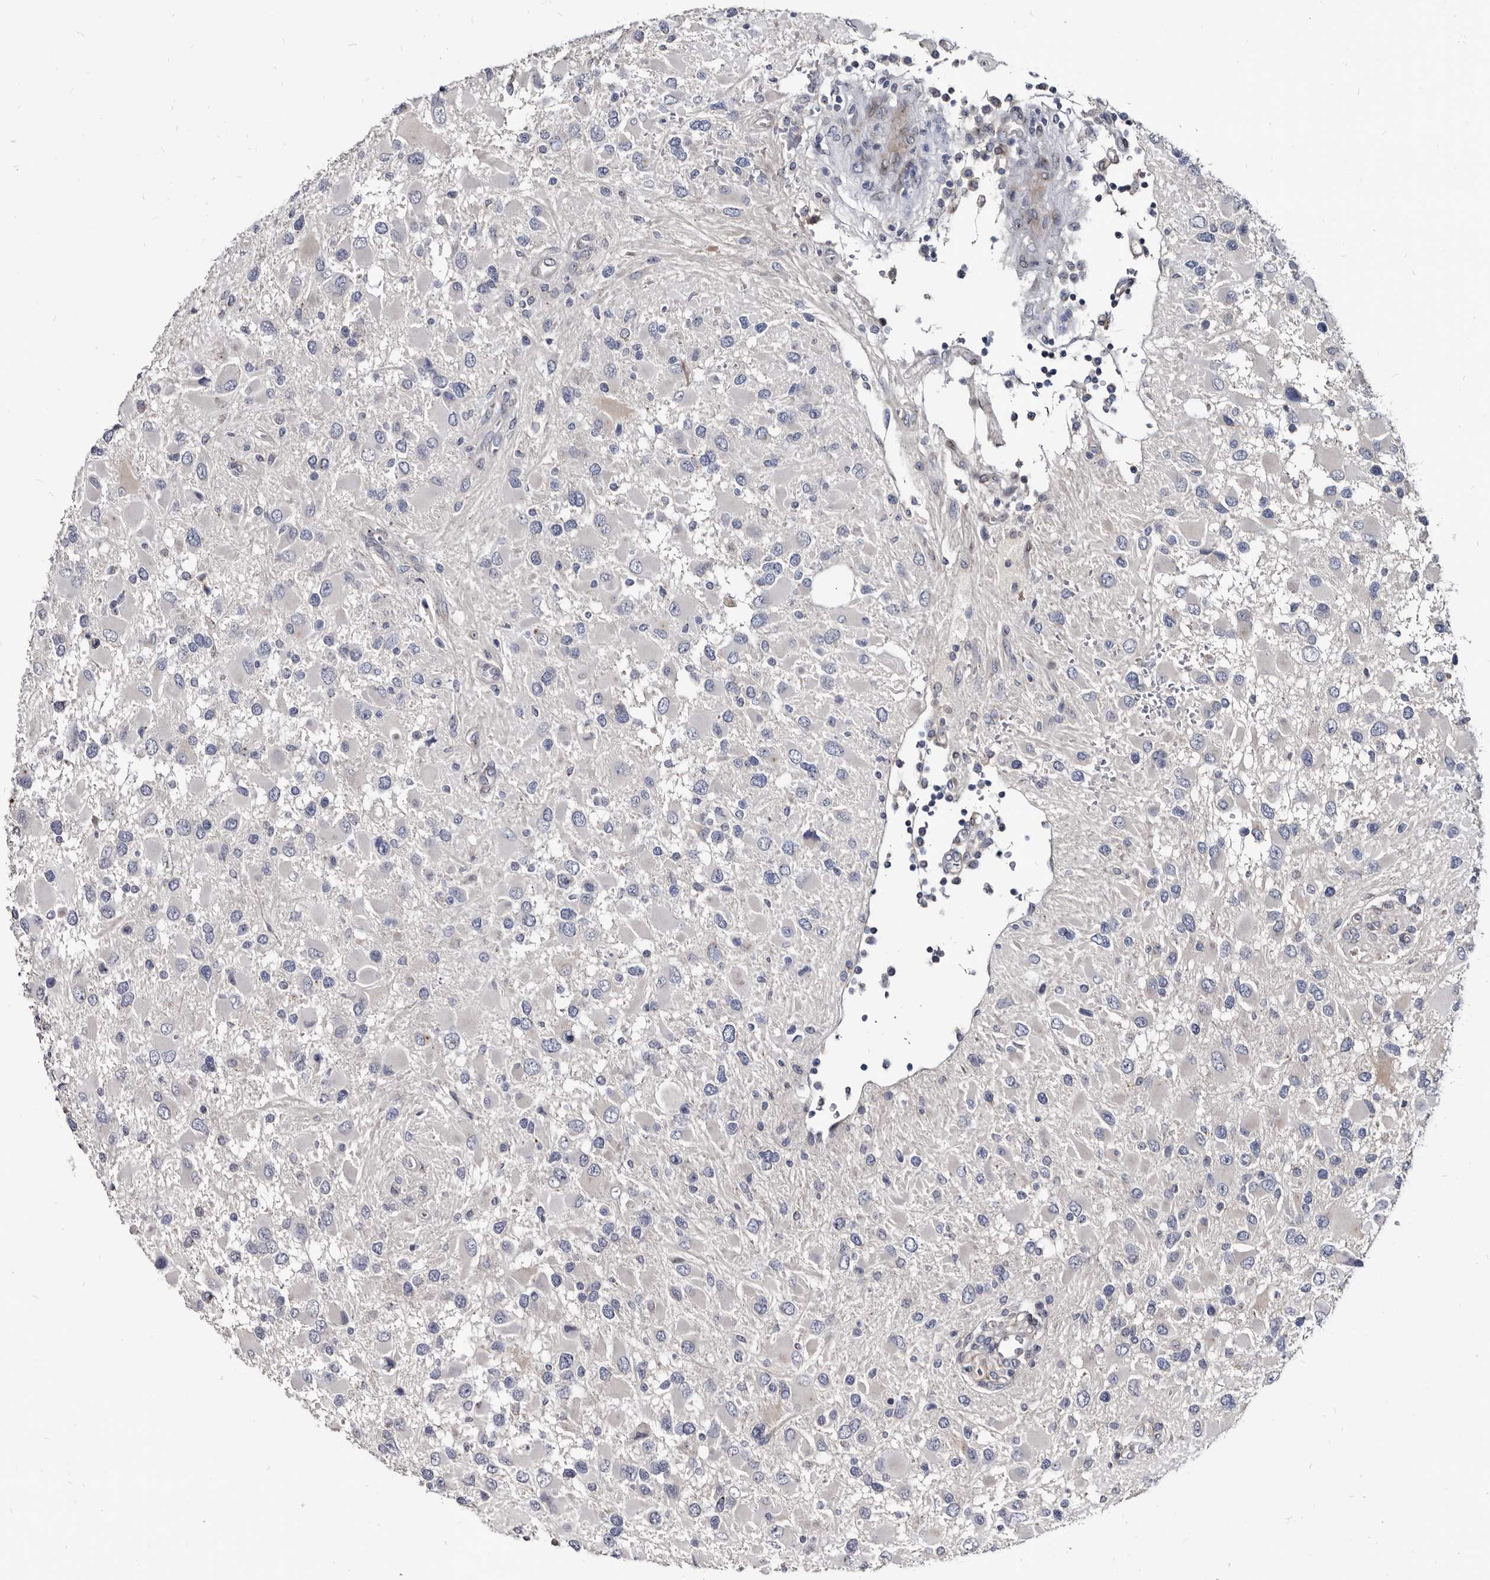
{"staining": {"intensity": "negative", "quantity": "none", "location": "none"}, "tissue": "glioma", "cell_type": "Tumor cells", "image_type": "cancer", "snomed": [{"axis": "morphology", "description": "Glioma, malignant, High grade"}, {"axis": "topography", "description": "Brain"}], "caption": "An immunohistochemistry photomicrograph of glioma is shown. There is no staining in tumor cells of glioma.", "gene": "PRSS8", "patient": {"sex": "male", "age": 53}}